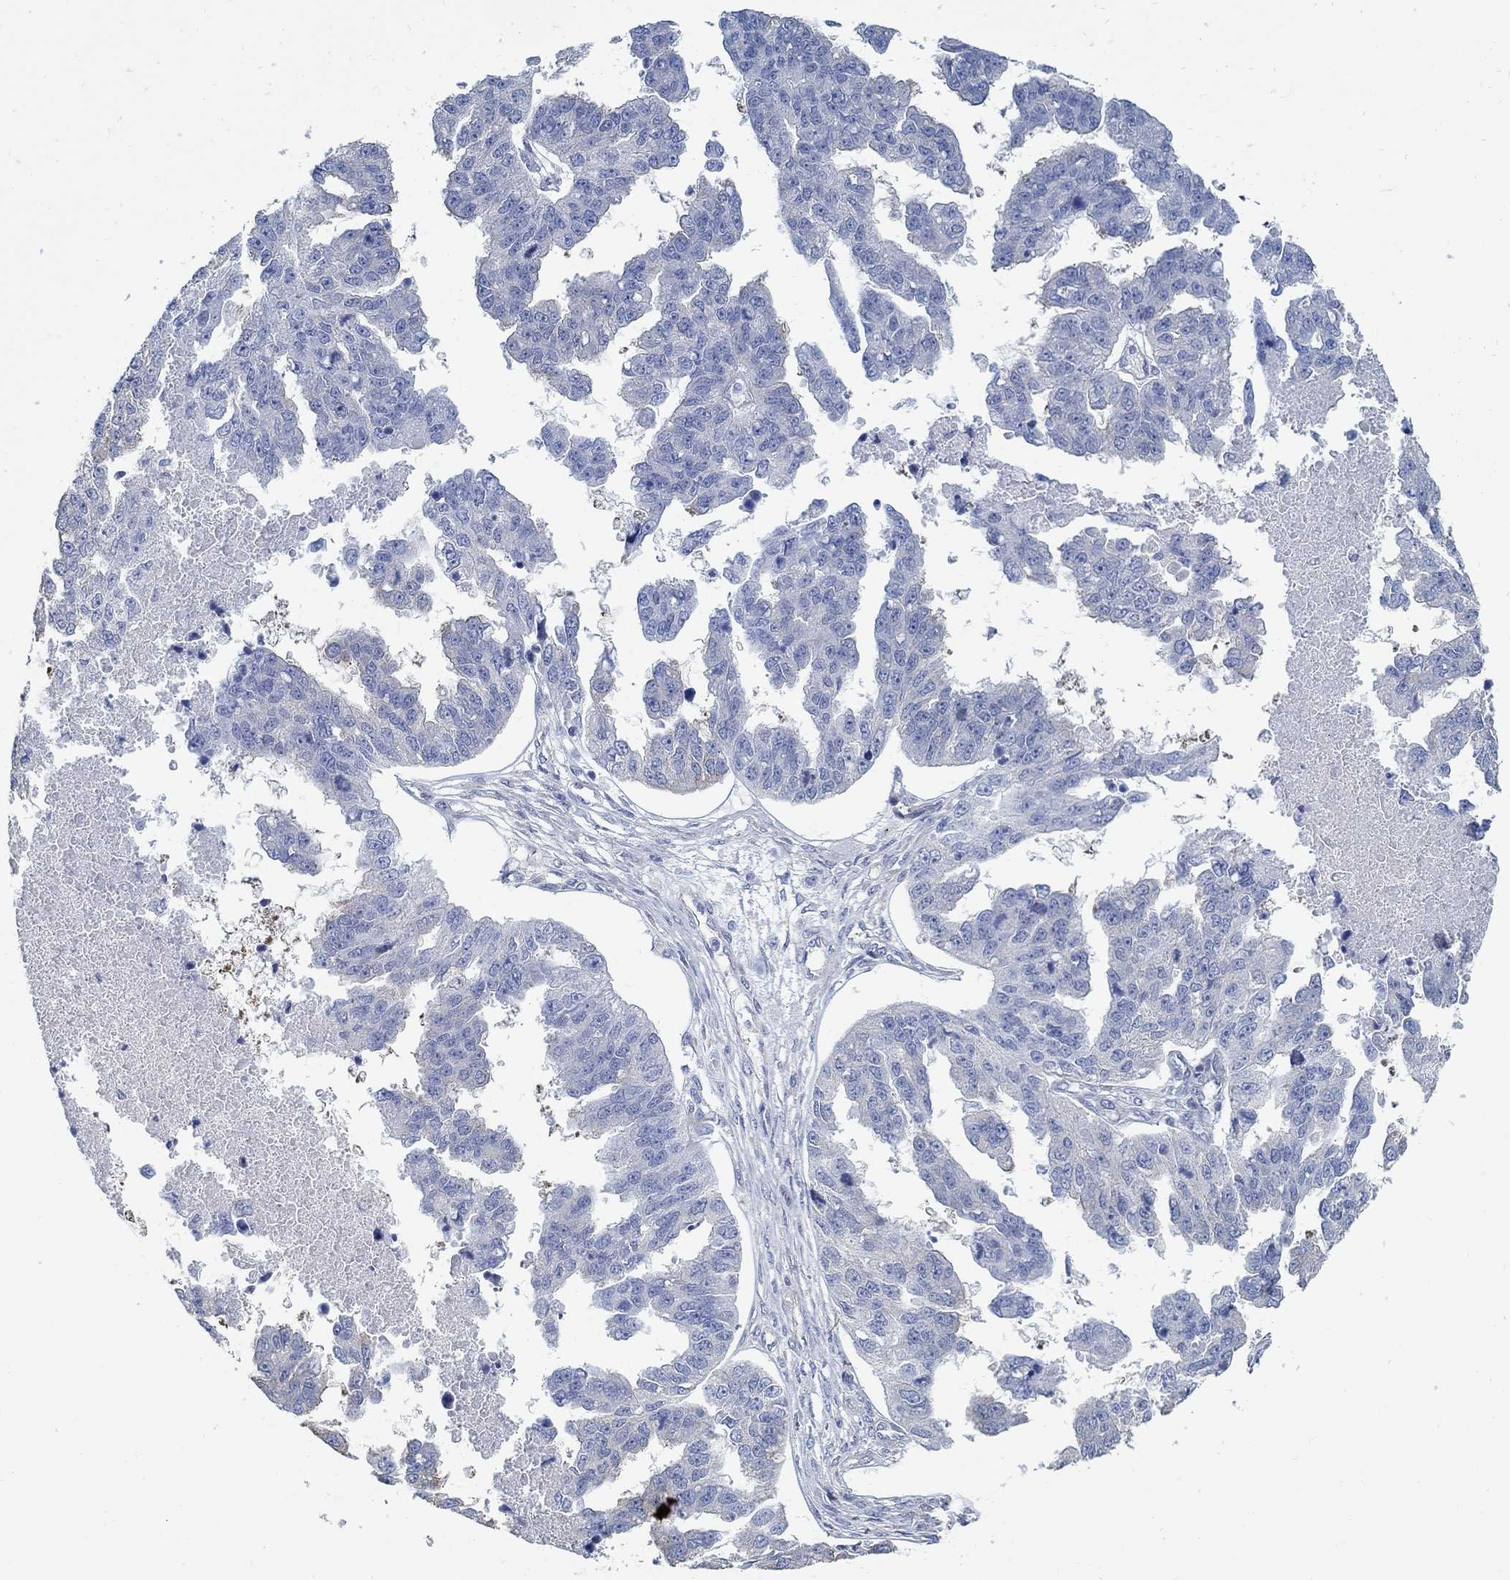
{"staining": {"intensity": "negative", "quantity": "none", "location": "none"}, "tissue": "ovarian cancer", "cell_type": "Tumor cells", "image_type": "cancer", "snomed": [{"axis": "morphology", "description": "Cystadenocarcinoma, serous, NOS"}, {"axis": "topography", "description": "Ovary"}], "caption": "Ovarian cancer stained for a protein using immunohistochemistry reveals no positivity tumor cells.", "gene": "C15orf39", "patient": {"sex": "female", "age": 58}}